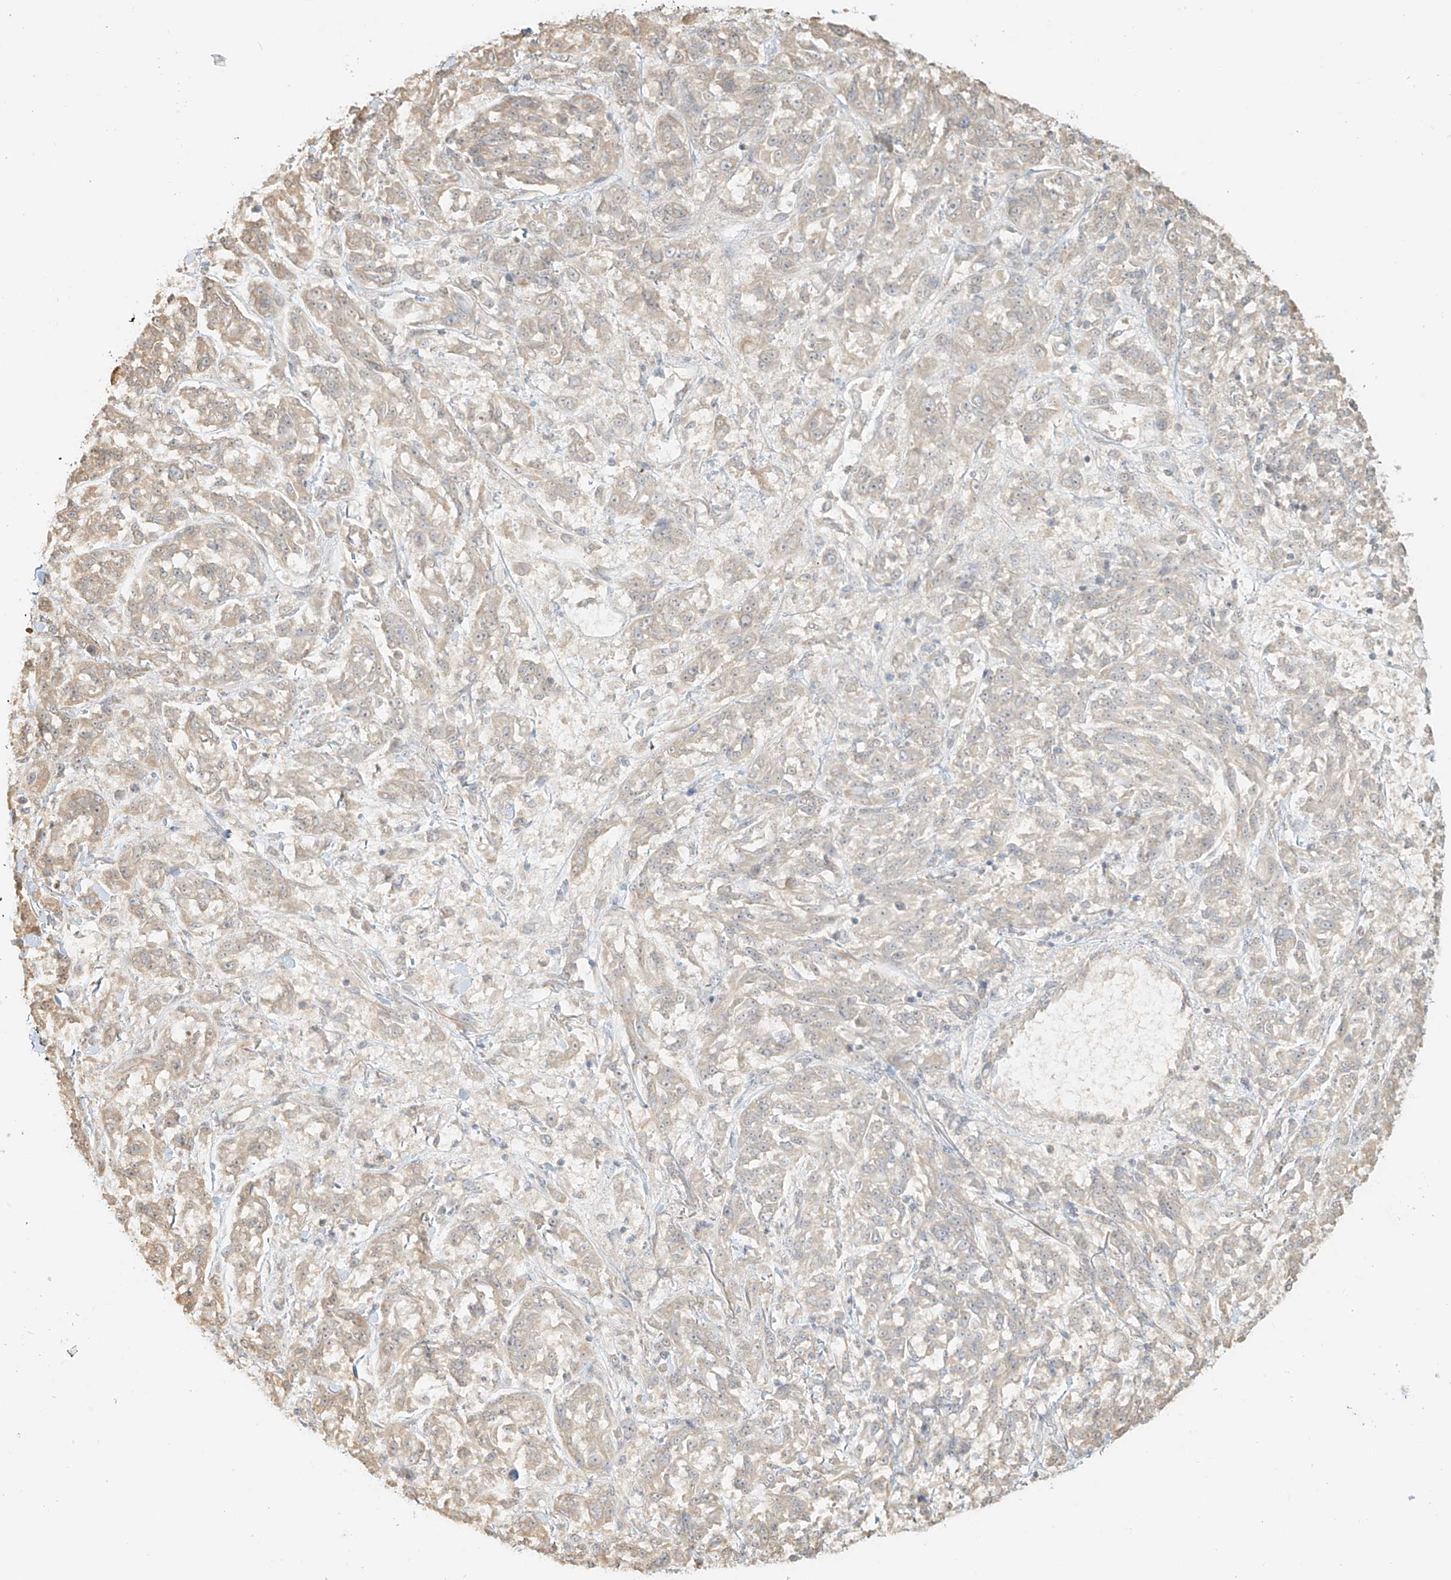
{"staining": {"intensity": "negative", "quantity": "none", "location": "none"}, "tissue": "melanoma", "cell_type": "Tumor cells", "image_type": "cancer", "snomed": [{"axis": "morphology", "description": "Malignant melanoma, NOS"}, {"axis": "topography", "description": "Skin"}], "caption": "High power microscopy histopathology image of an immunohistochemistry (IHC) micrograph of melanoma, revealing no significant positivity in tumor cells. The staining was performed using DAB to visualize the protein expression in brown, while the nuclei were stained in blue with hematoxylin (Magnification: 20x).", "gene": "UPK1B", "patient": {"sex": "male", "age": 53}}